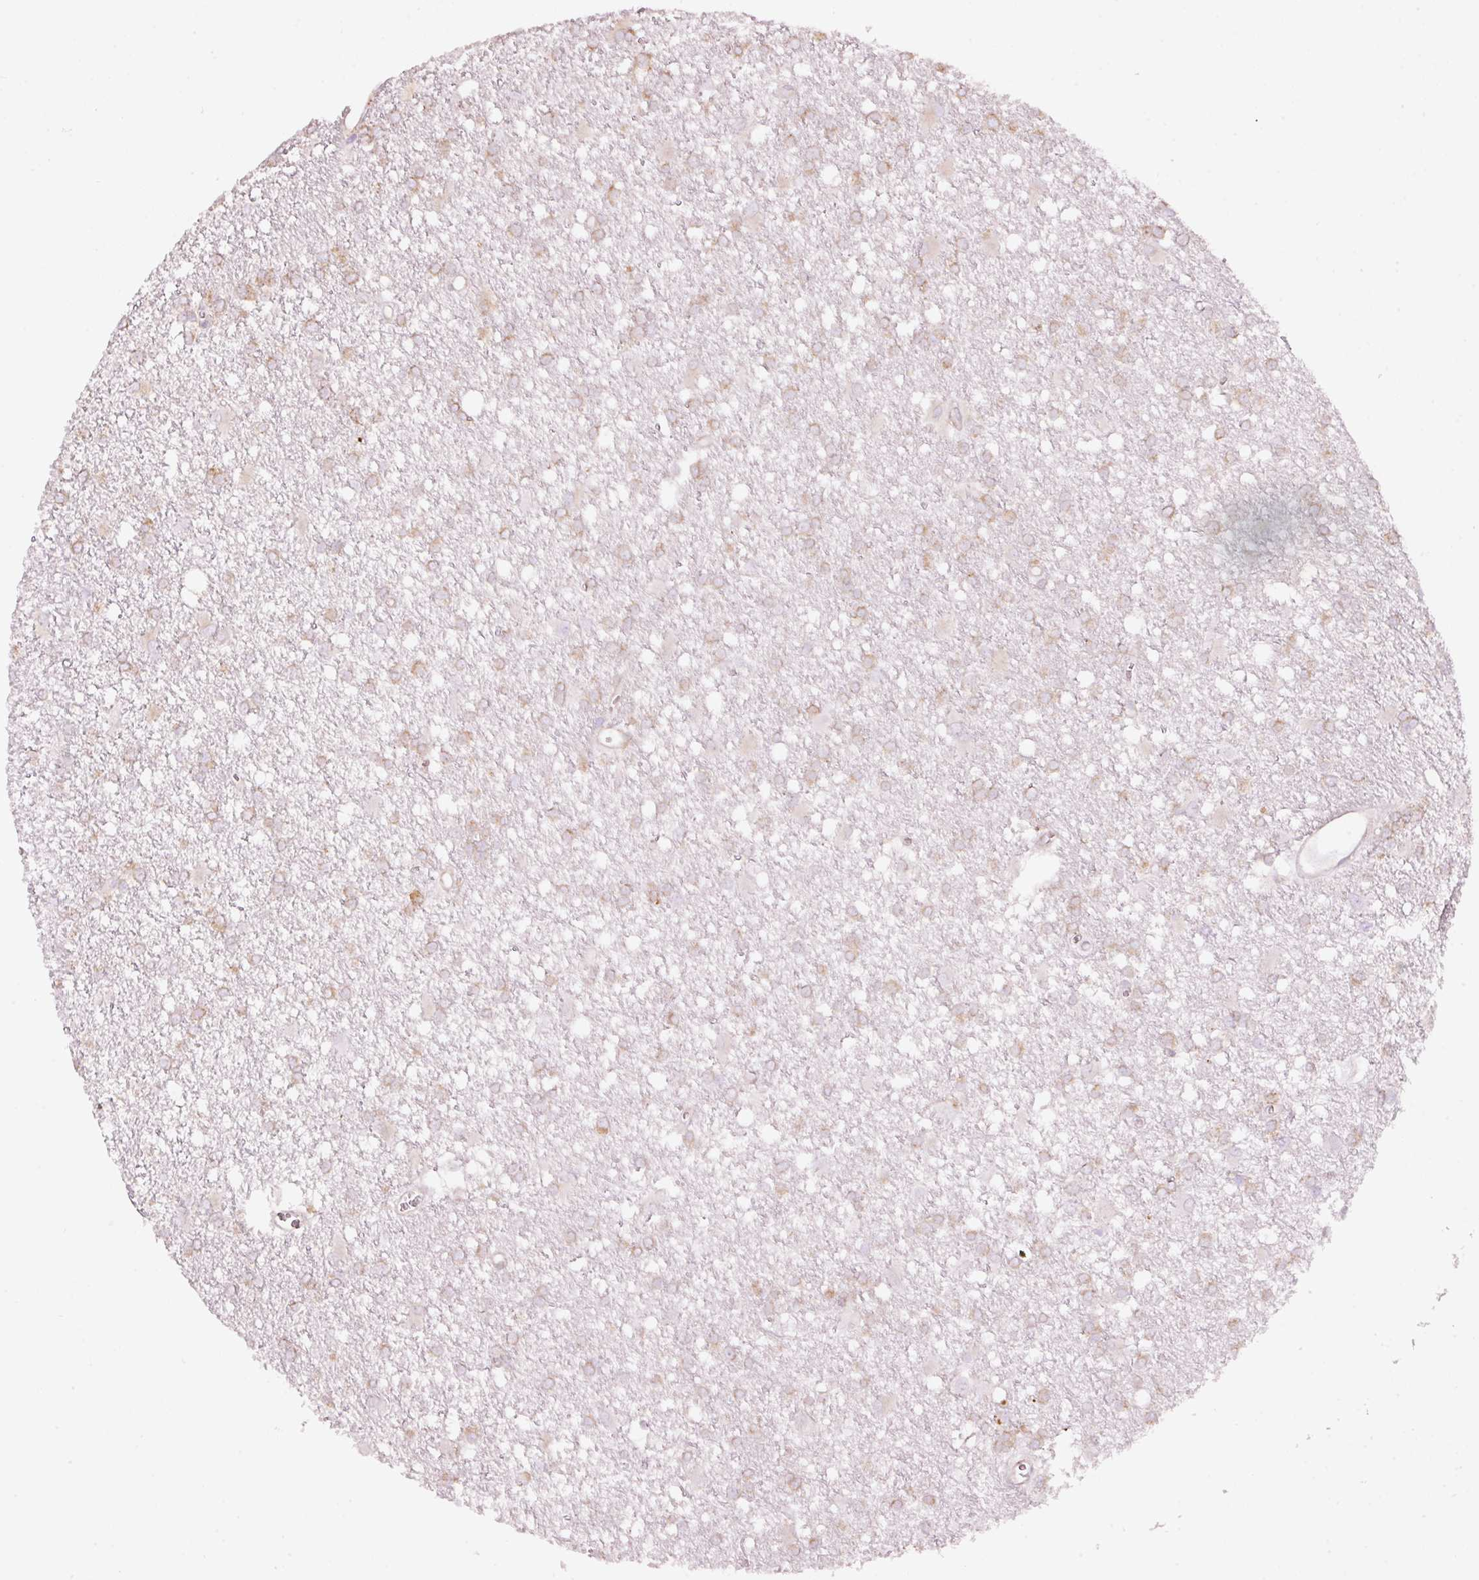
{"staining": {"intensity": "weak", "quantity": ">75%", "location": "cytoplasmic/membranous"}, "tissue": "glioma", "cell_type": "Tumor cells", "image_type": "cancer", "snomed": [{"axis": "morphology", "description": "Glioma, malignant, High grade"}, {"axis": "topography", "description": "Brain"}], "caption": "A brown stain shows weak cytoplasmic/membranous expression of a protein in glioma tumor cells.", "gene": "GCG", "patient": {"sex": "male", "age": 48}}